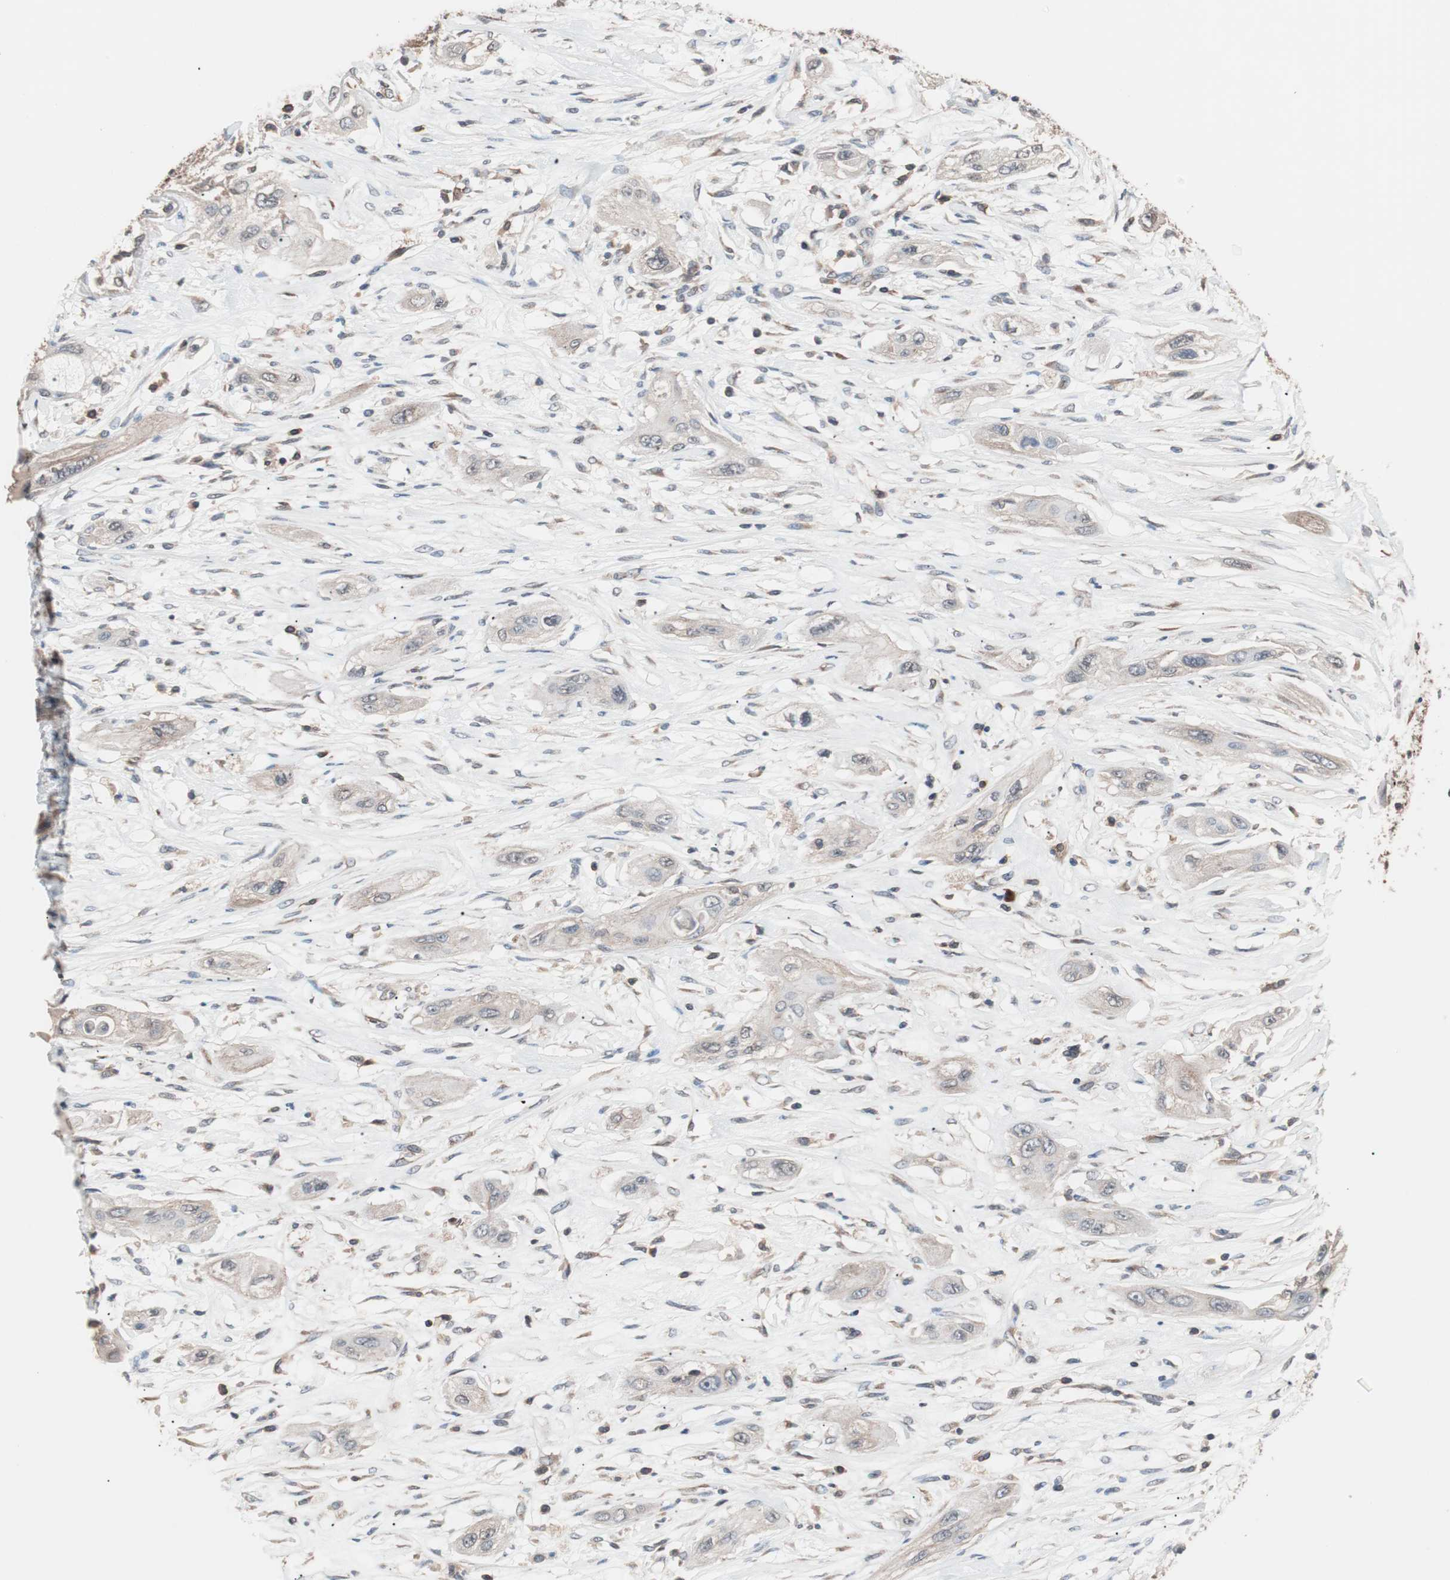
{"staining": {"intensity": "weak", "quantity": "25%-75%", "location": "cytoplasmic/membranous"}, "tissue": "lung cancer", "cell_type": "Tumor cells", "image_type": "cancer", "snomed": [{"axis": "morphology", "description": "Squamous cell carcinoma, NOS"}, {"axis": "topography", "description": "Lung"}], "caption": "An image of lung cancer stained for a protein reveals weak cytoplasmic/membranous brown staining in tumor cells.", "gene": "GLYCTK", "patient": {"sex": "female", "age": 47}}